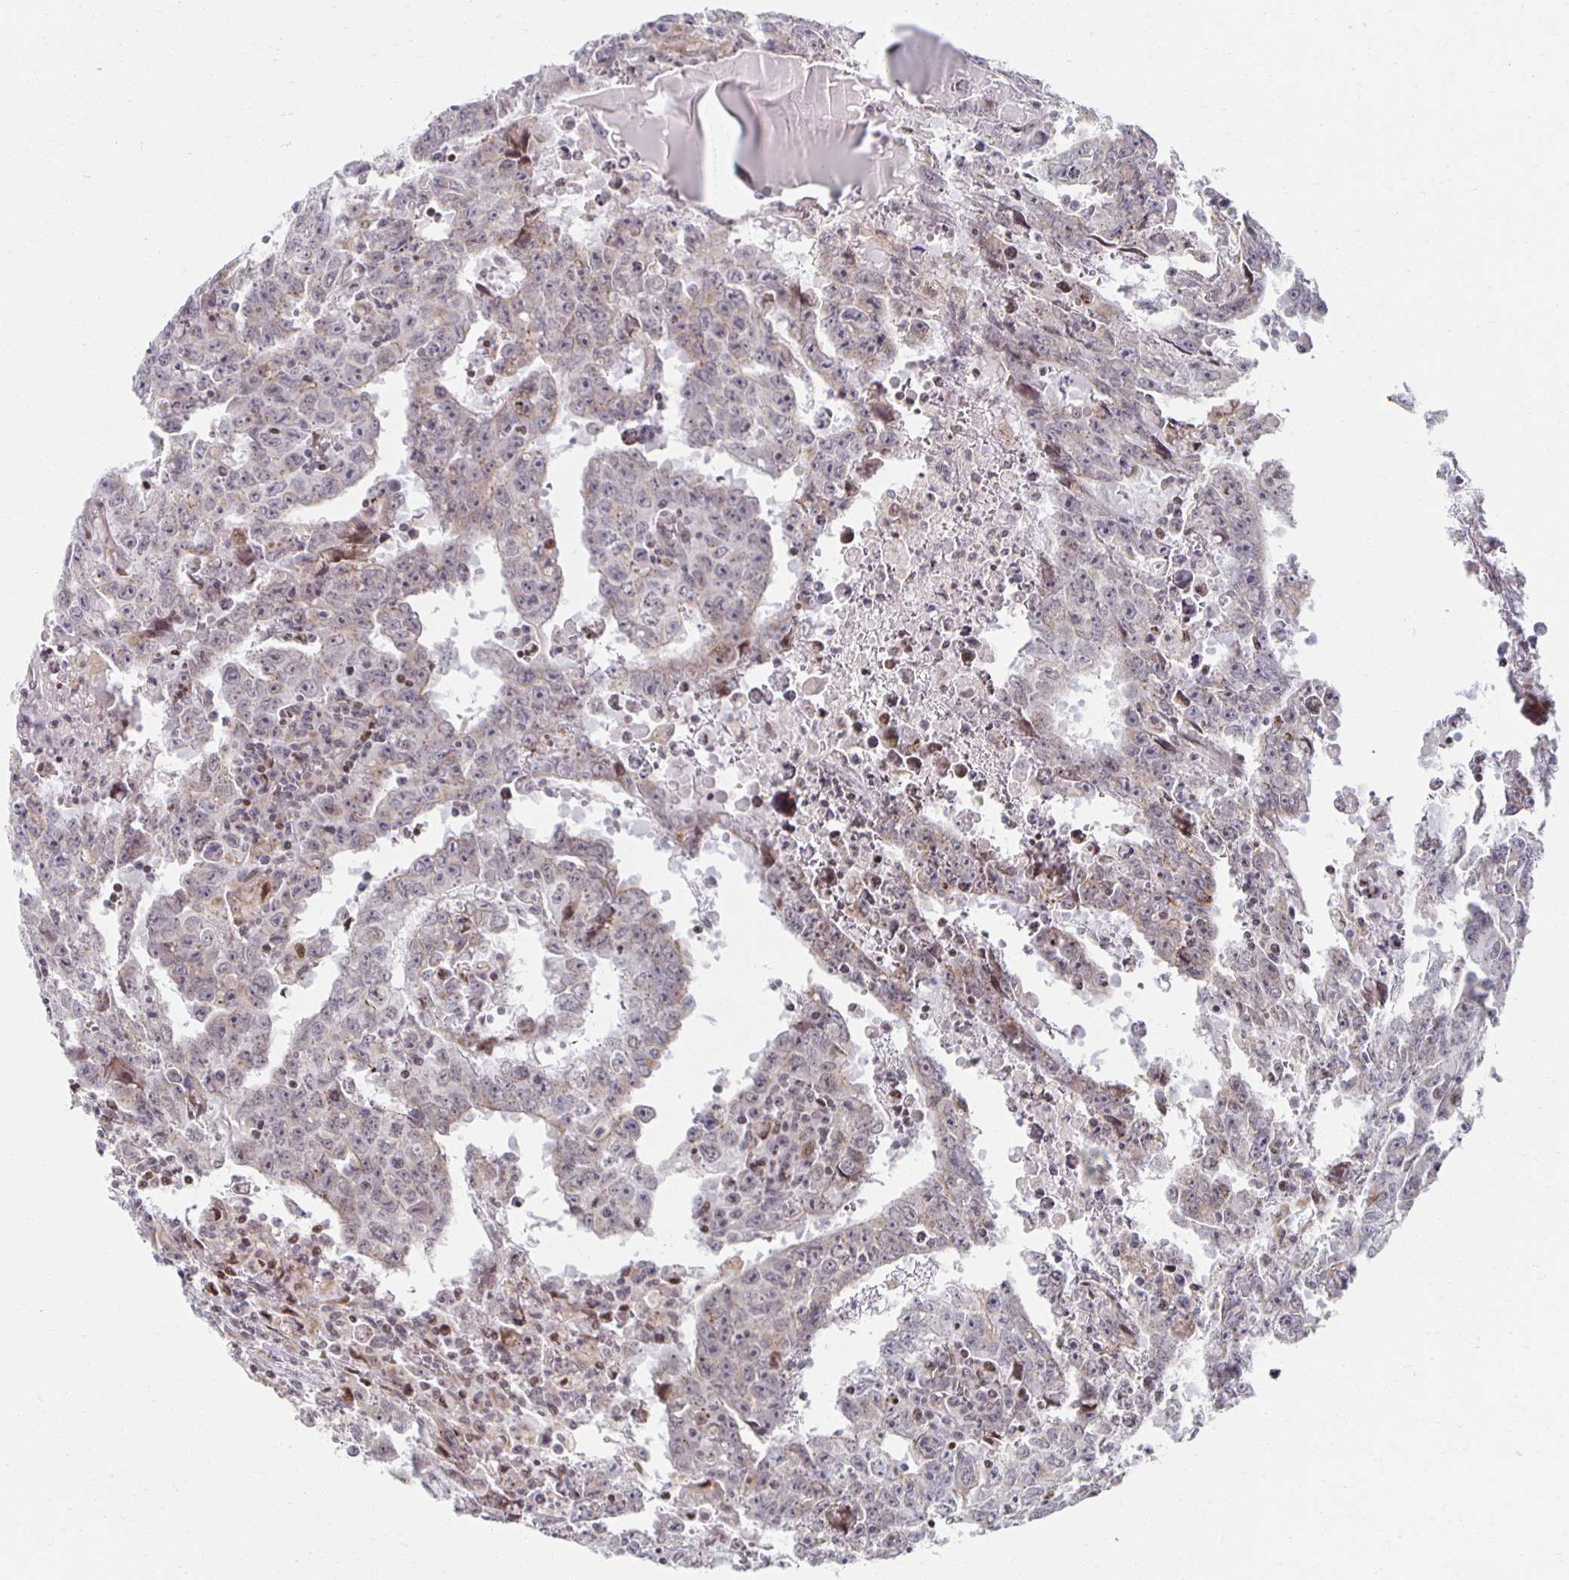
{"staining": {"intensity": "moderate", "quantity": "<25%", "location": "nuclear"}, "tissue": "testis cancer", "cell_type": "Tumor cells", "image_type": "cancer", "snomed": [{"axis": "morphology", "description": "Carcinoma, Embryonal, NOS"}, {"axis": "topography", "description": "Testis"}], "caption": "Human testis embryonal carcinoma stained with a brown dye shows moderate nuclear positive staining in about <25% of tumor cells.", "gene": "HCFC1R1", "patient": {"sex": "male", "age": 22}}